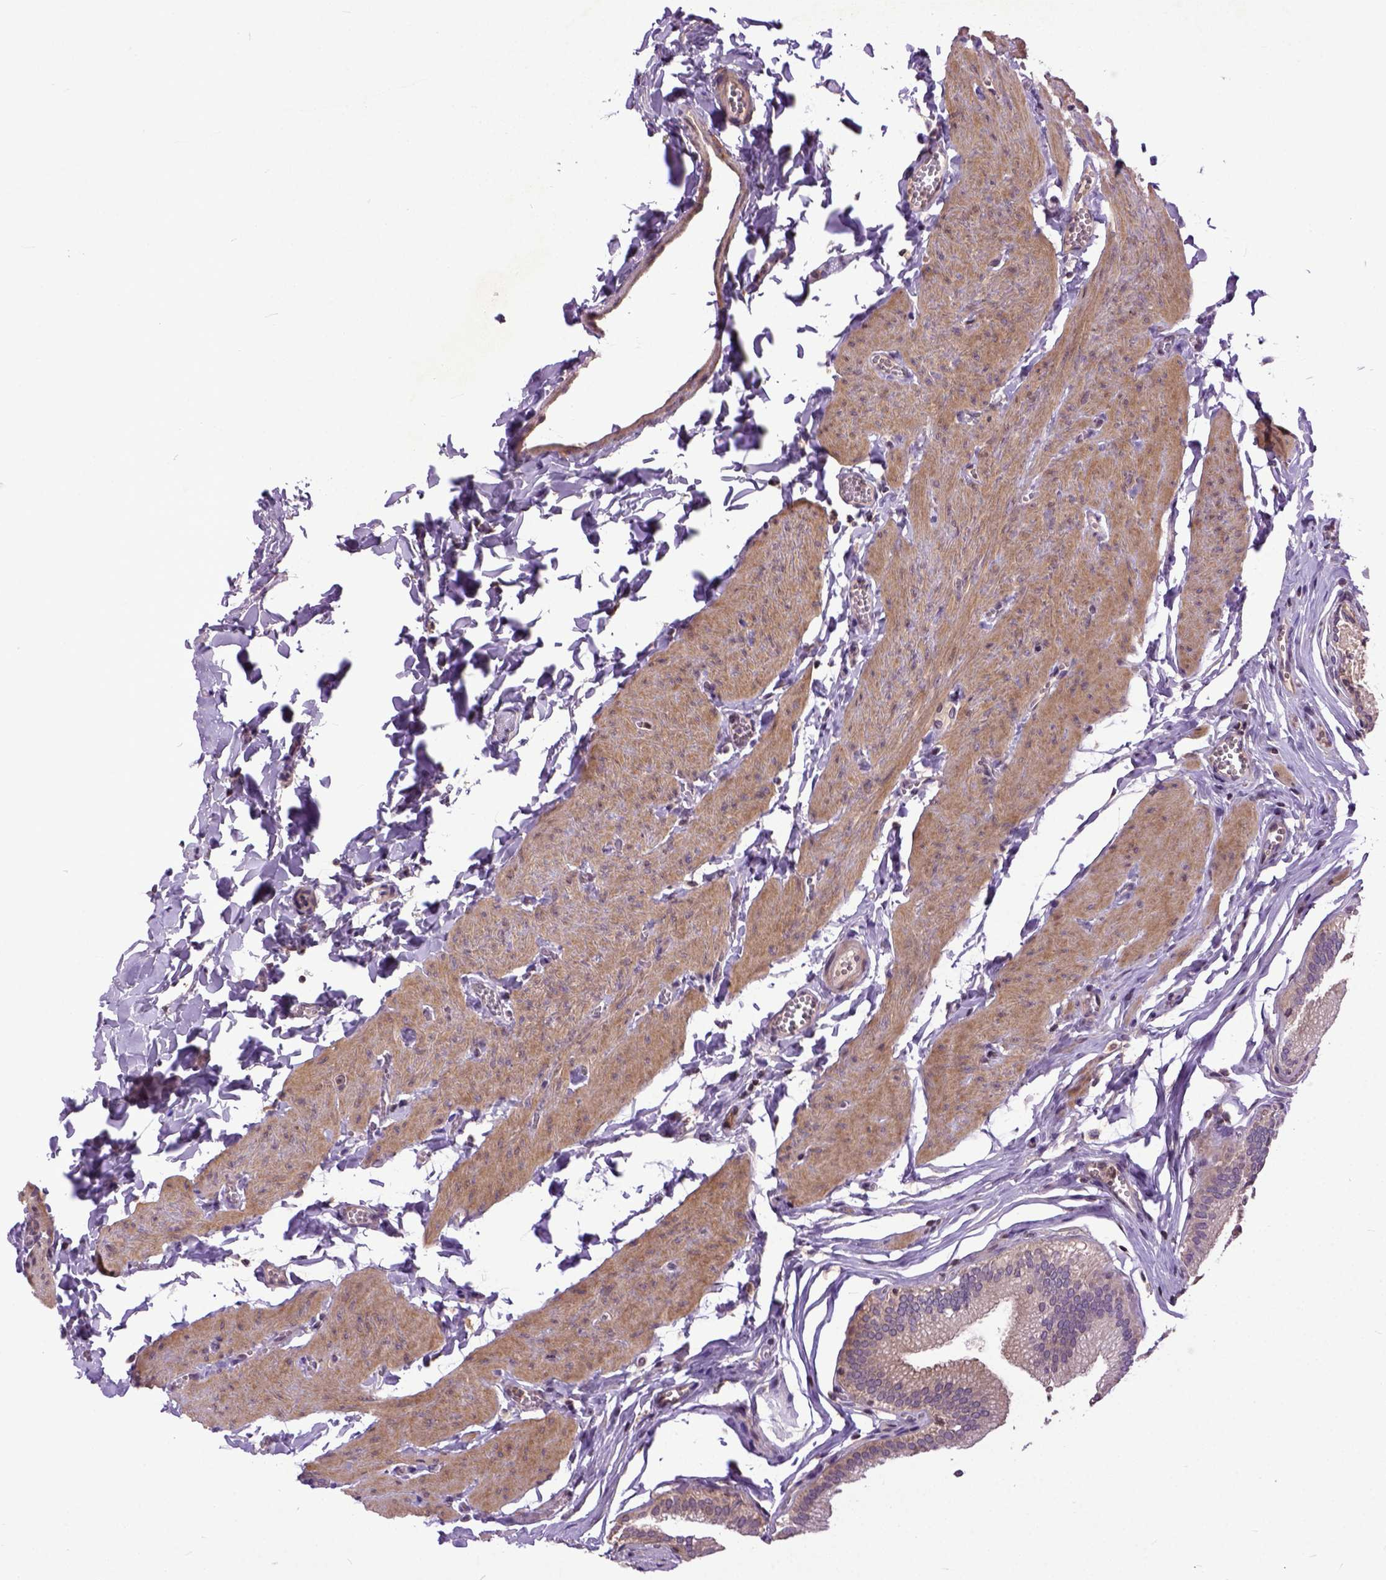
{"staining": {"intensity": "moderate", "quantity": ">75%", "location": "cytoplasmic/membranous"}, "tissue": "gallbladder", "cell_type": "Glandular cells", "image_type": "normal", "snomed": [{"axis": "morphology", "description": "Normal tissue, NOS"}, {"axis": "topography", "description": "Gallbladder"}, {"axis": "topography", "description": "Peripheral nerve tissue"}], "caption": "Immunohistochemistry (IHC) histopathology image of unremarkable gallbladder stained for a protein (brown), which demonstrates medium levels of moderate cytoplasmic/membranous expression in about >75% of glandular cells.", "gene": "CPNE1", "patient": {"sex": "male", "age": 17}}